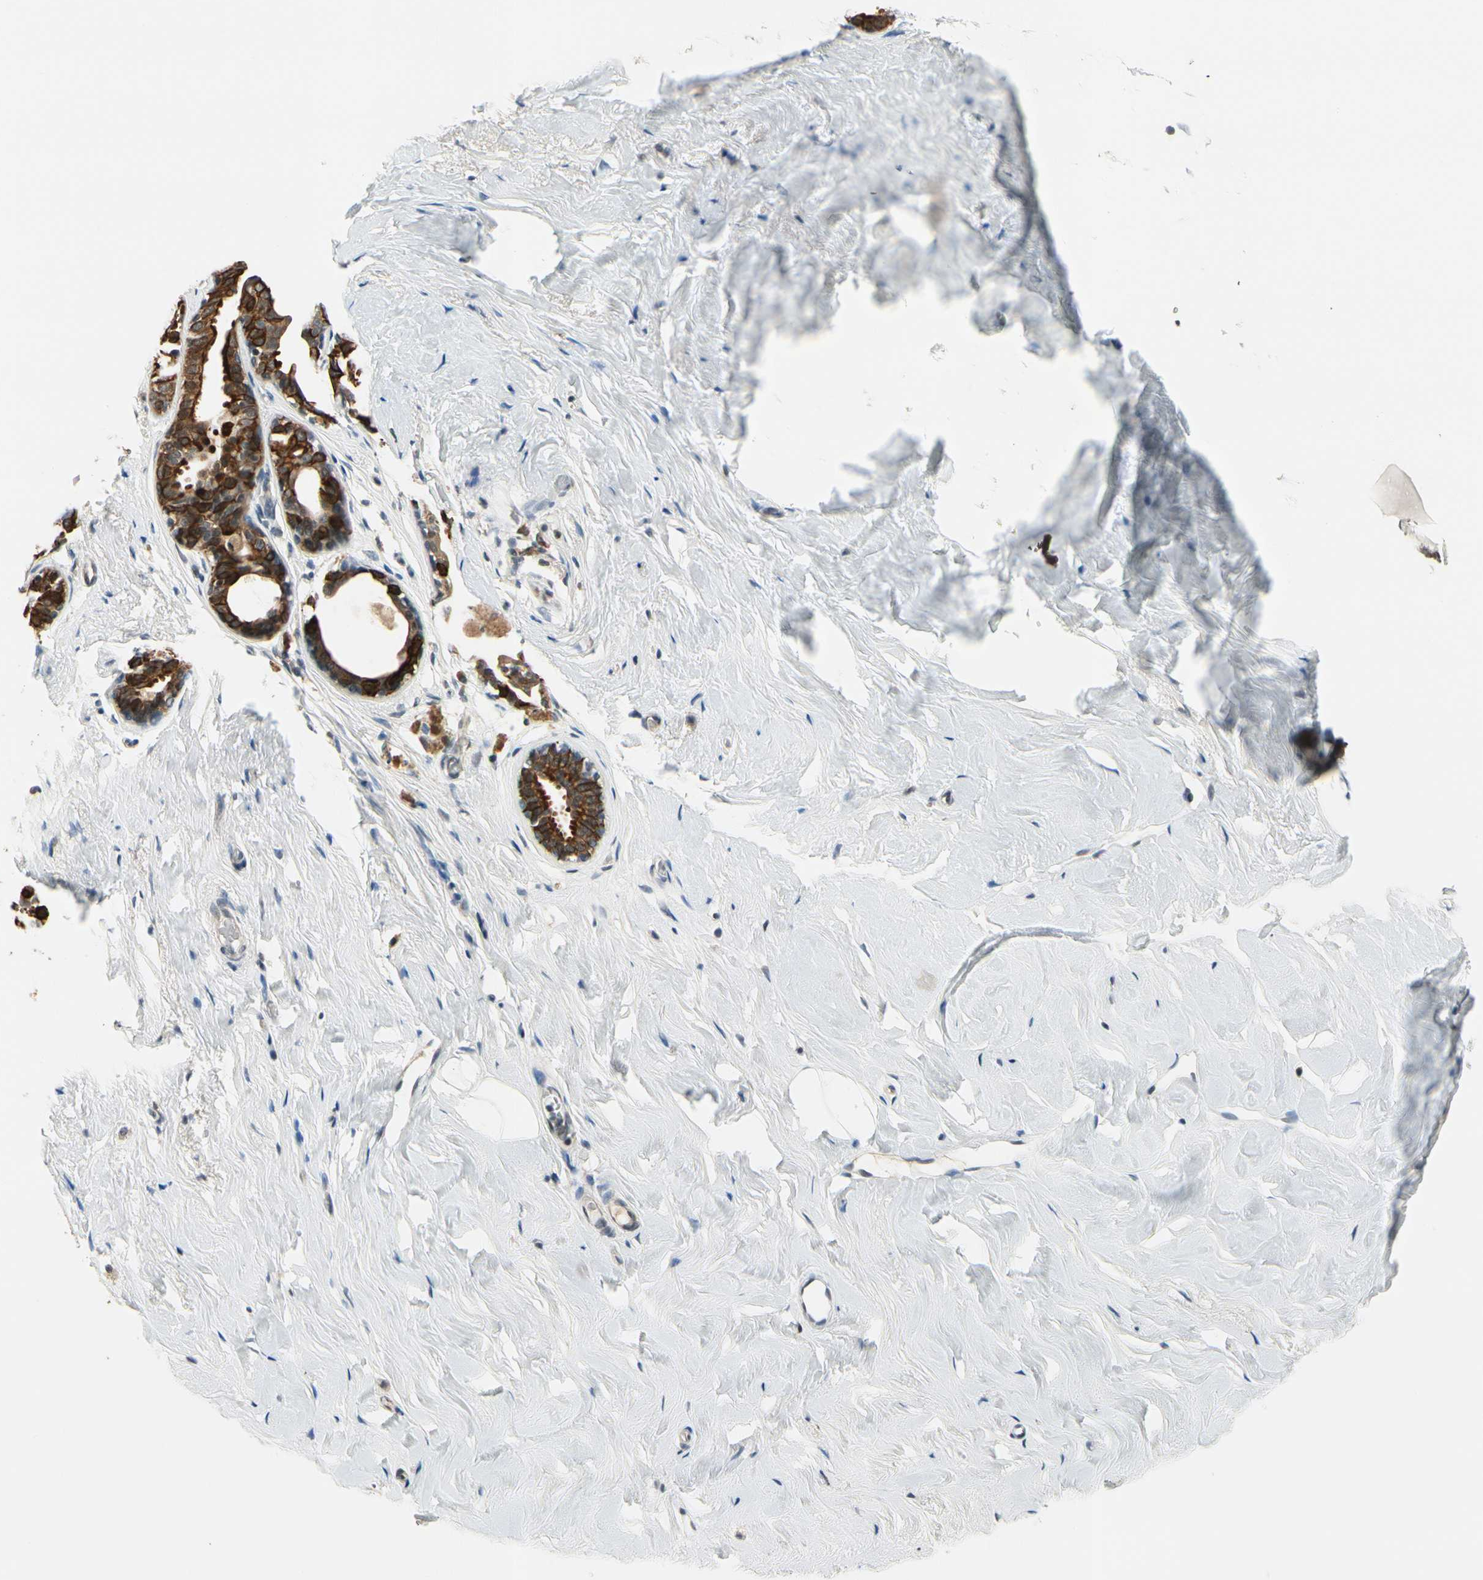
{"staining": {"intensity": "negative", "quantity": "none", "location": "none"}, "tissue": "breast", "cell_type": "Adipocytes", "image_type": "normal", "snomed": [{"axis": "morphology", "description": "Normal tissue, NOS"}, {"axis": "topography", "description": "Breast"}], "caption": "High power microscopy micrograph of an immunohistochemistry (IHC) image of normal breast, revealing no significant staining in adipocytes. The staining is performed using DAB (3,3'-diaminobenzidine) brown chromogen with nuclei counter-stained in using hematoxylin.", "gene": "TAF12", "patient": {"sex": "female", "age": 75}}